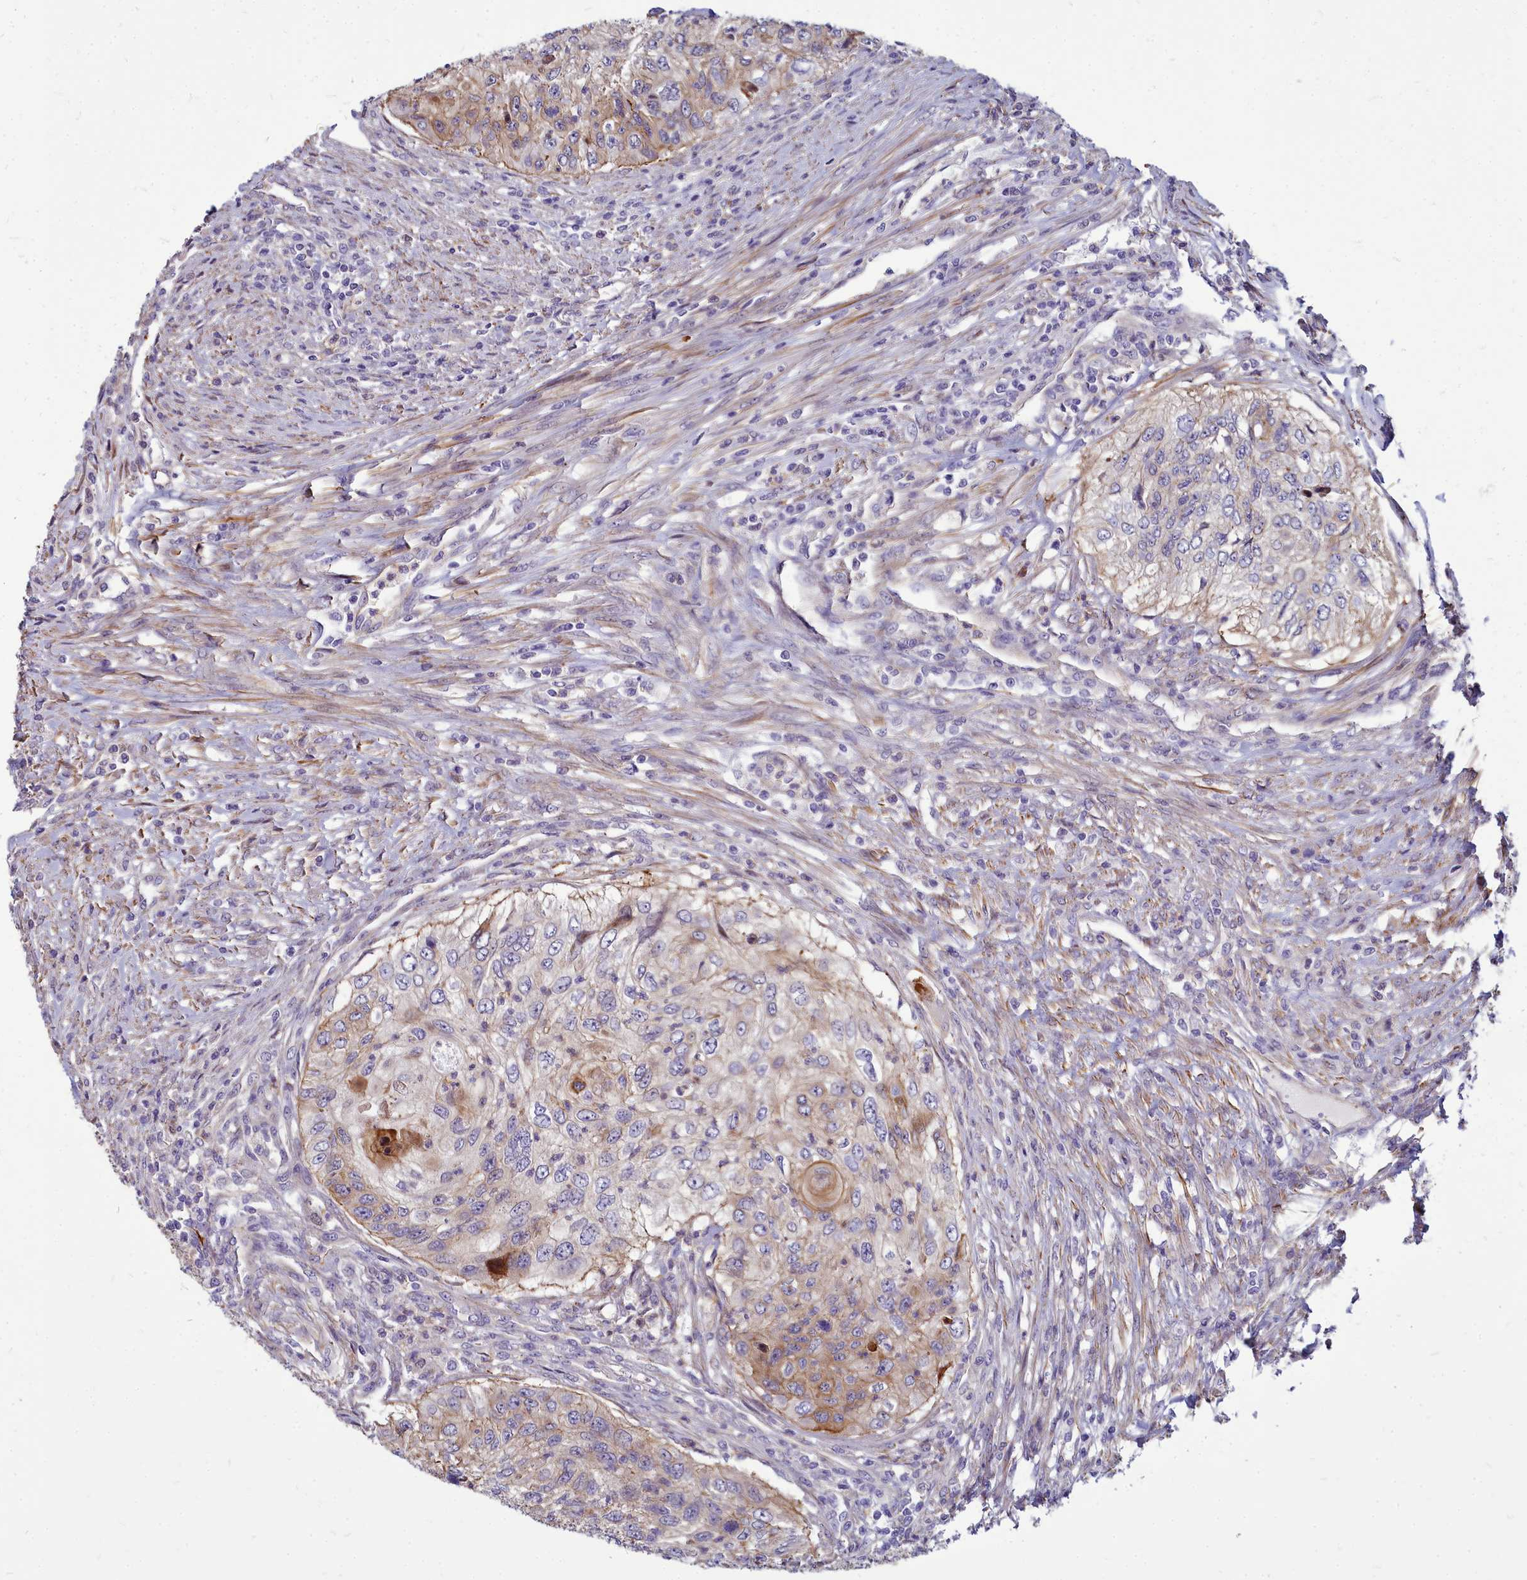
{"staining": {"intensity": "moderate", "quantity": "<25%", "location": "cytoplasmic/membranous"}, "tissue": "urothelial cancer", "cell_type": "Tumor cells", "image_type": "cancer", "snomed": [{"axis": "morphology", "description": "Urothelial carcinoma, High grade"}, {"axis": "topography", "description": "Urinary bladder"}], "caption": "A low amount of moderate cytoplasmic/membranous staining is seen in about <25% of tumor cells in urothelial cancer tissue.", "gene": "TTC5", "patient": {"sex": "female", "age": 60}}